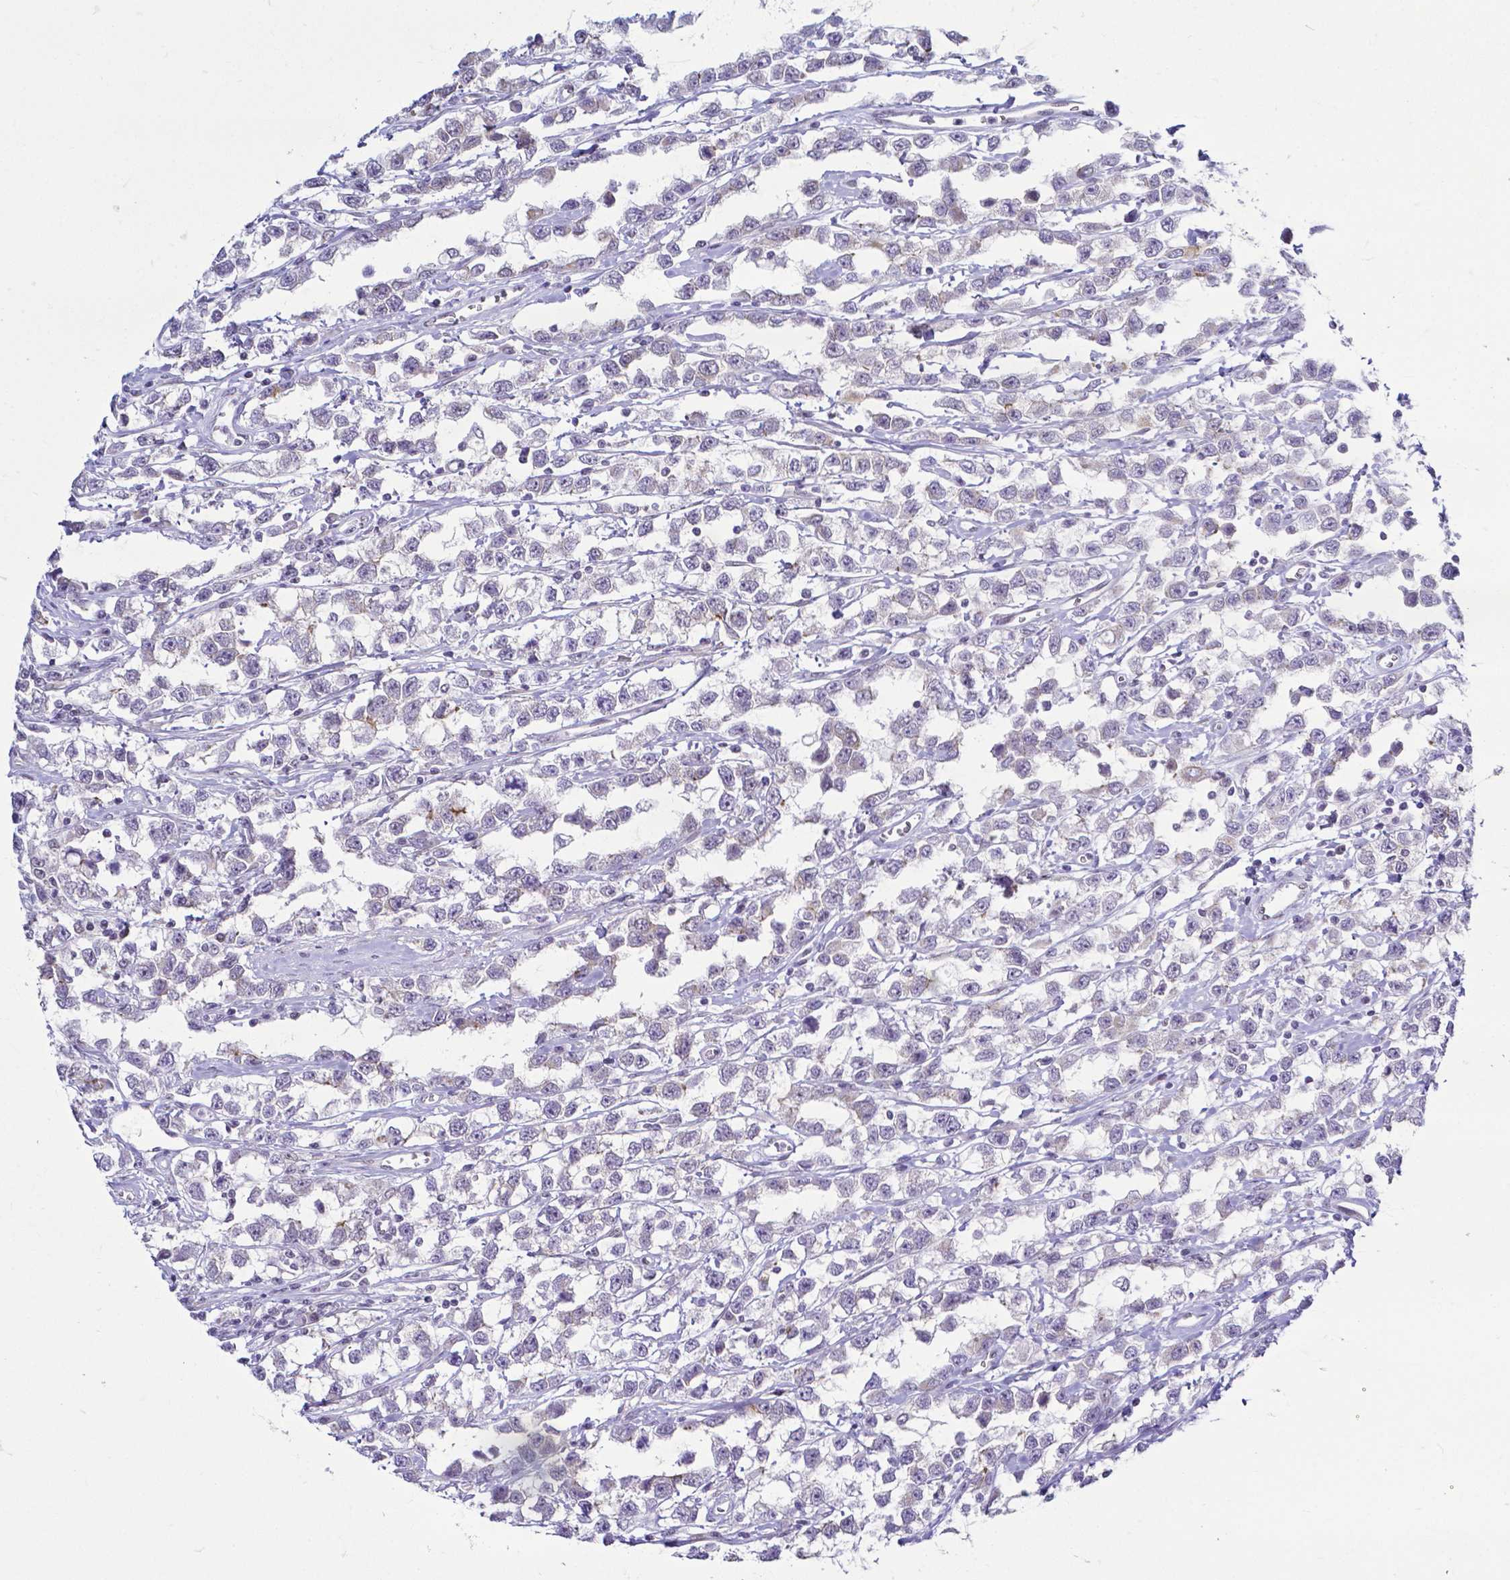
{"staining": {"intensity": "moderate", "quantity": "<25%", "location": "cytoplasmic/membranous"}, "tissue": "testis cancer", "cell_type": "Tumor cells", "image_type": "cancer", "snomed": [{"axis": "morphology", "description": "Seminoma, NOS"}, {"axis": "topography", "description": "Testis"}], "caption": "High-power microscopy captured an immunohistochemistry (IHC) photomicrograph of testis cancer (seminoma), revealing moderate cytoplasmic/membranous positivity in about <25% of tumor cells.", "gene": "FAM83G", "patient": {"sex": "male", "age": 34}}